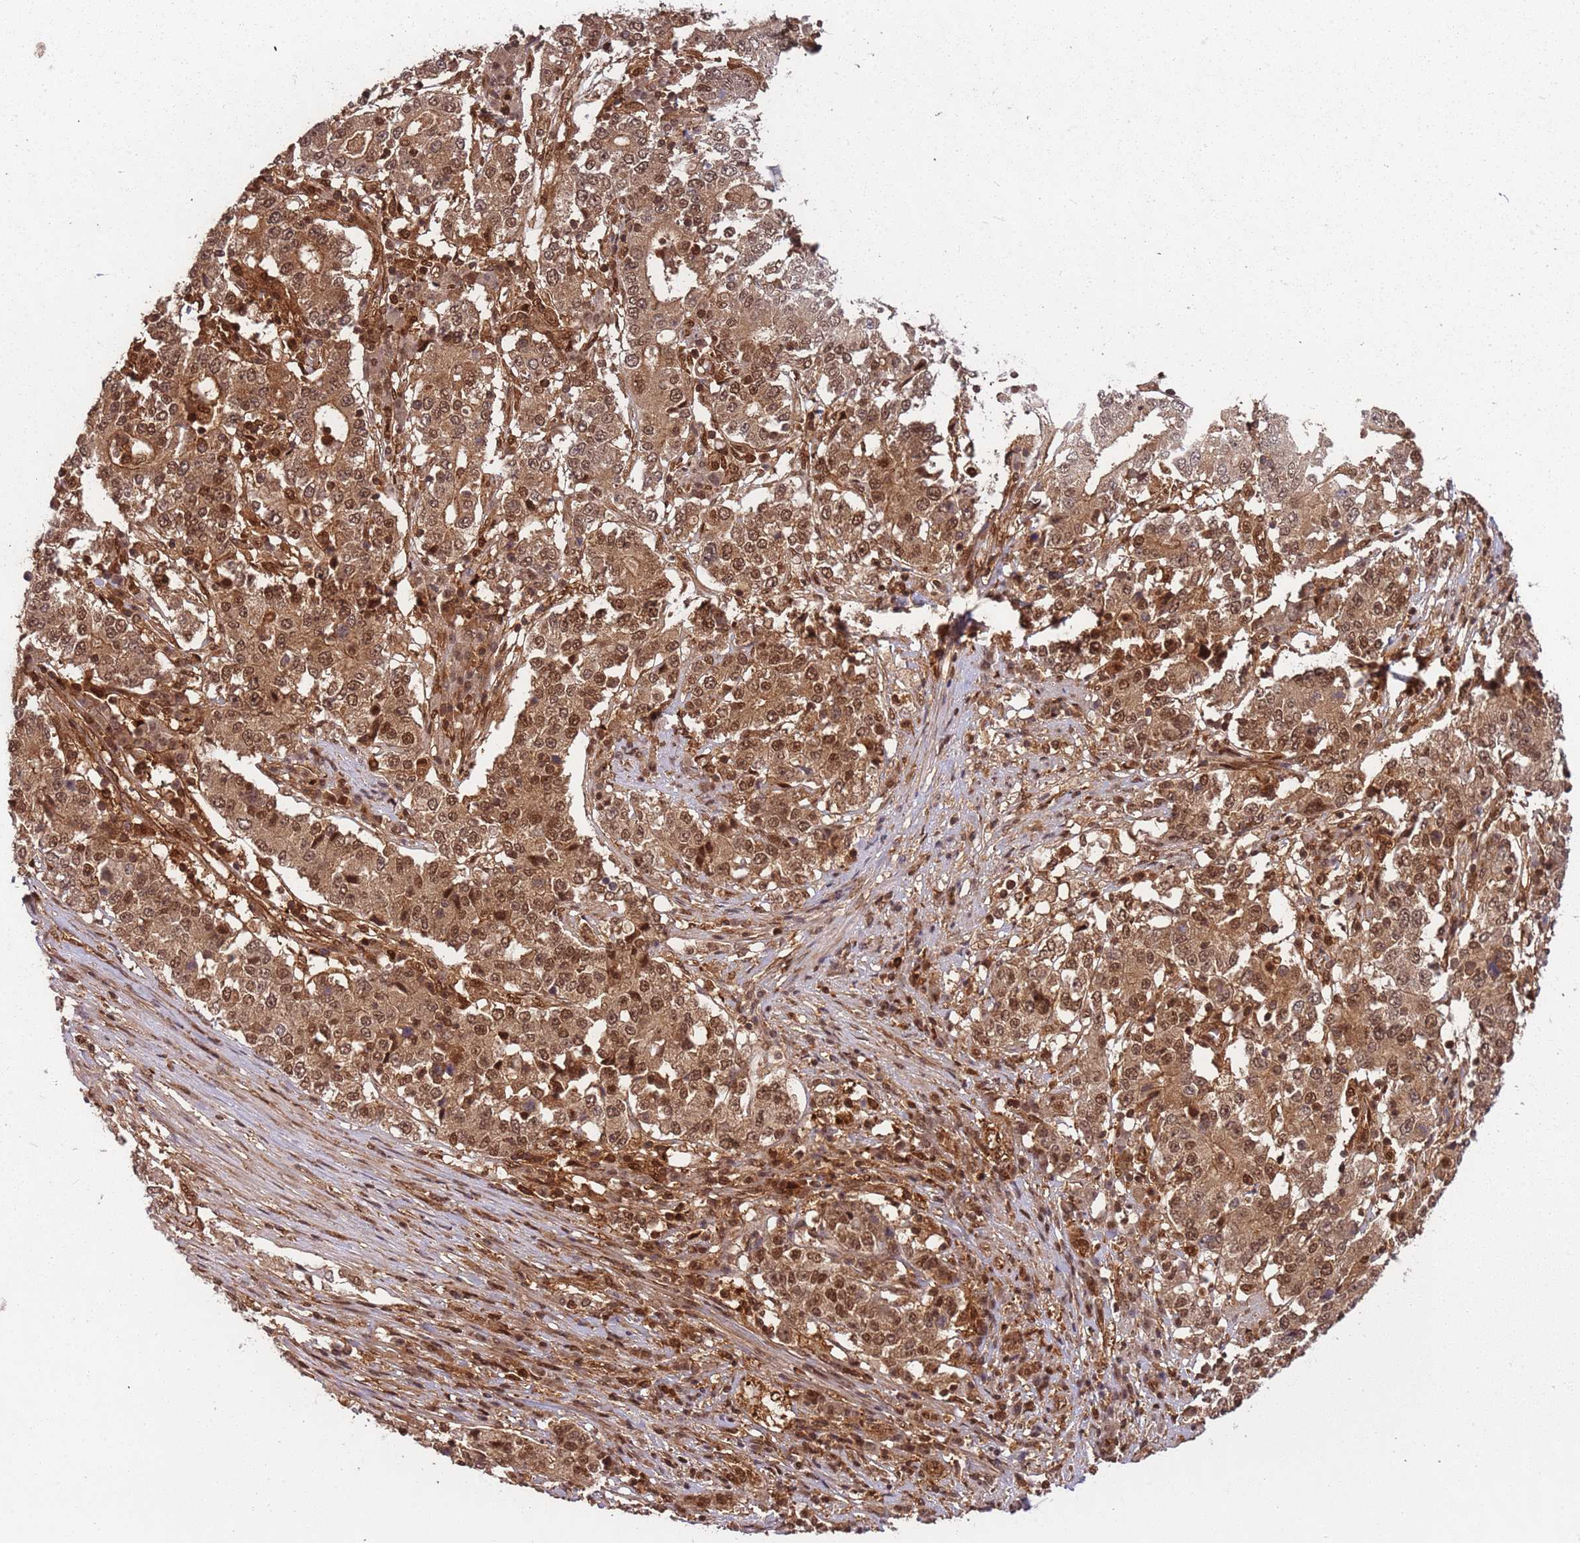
{"staining": {"intensity": "moderate", "quantity": ">75%", "location": "cytoplasmic/membranous,nuclear"}, "tissue": "stomach cancer", "cell_type": "Tumor cells", "image_type": "cancer", "snomed": [{"axis": "morphology", "description": "Adenocarcinoma, NOS"}, {"axis": "topography", "description": "Stomach"}], "caption": "This is a micrograph of immunohistochemistry (IHC) staining of stomach cancer (adenocarcinoma), which shows moderate positivity in the cytoplasmic/membranous and nuclear of tumor cells.", "gene": "PGLS", "patient": {"sex": "male", "age": 59}}